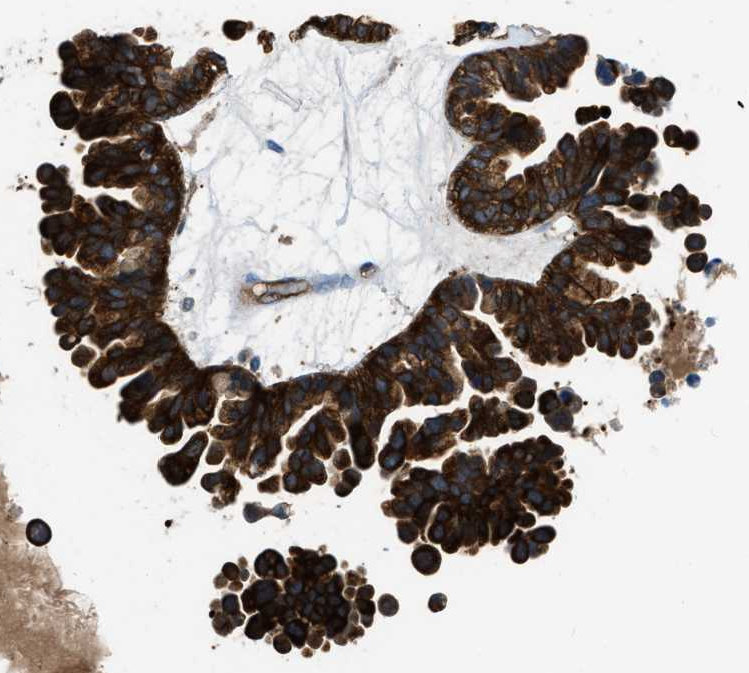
{"staining": {"intensity": "strong", "quantity": ">75%", "location": "cytoplasmic/membranous"}, "tissue": "ovarian cancer", "cell_type": "Tumor cells", "image_type": "cancer", "snomed": [{"axis": "morphology", "description": "Cystadenocarcinoma, serous, NOS"}, {"axis": "topography", "description": "Ovary"}], "caption": "Ovarian cancer (serous cystadenocarcinoma) stained with a brown dye shows strong cytoplasmic/membranous positive staining in about >75% of tumor cells.", "gene": "PFKP", "patient": {"sex": "female", "age": 56}}